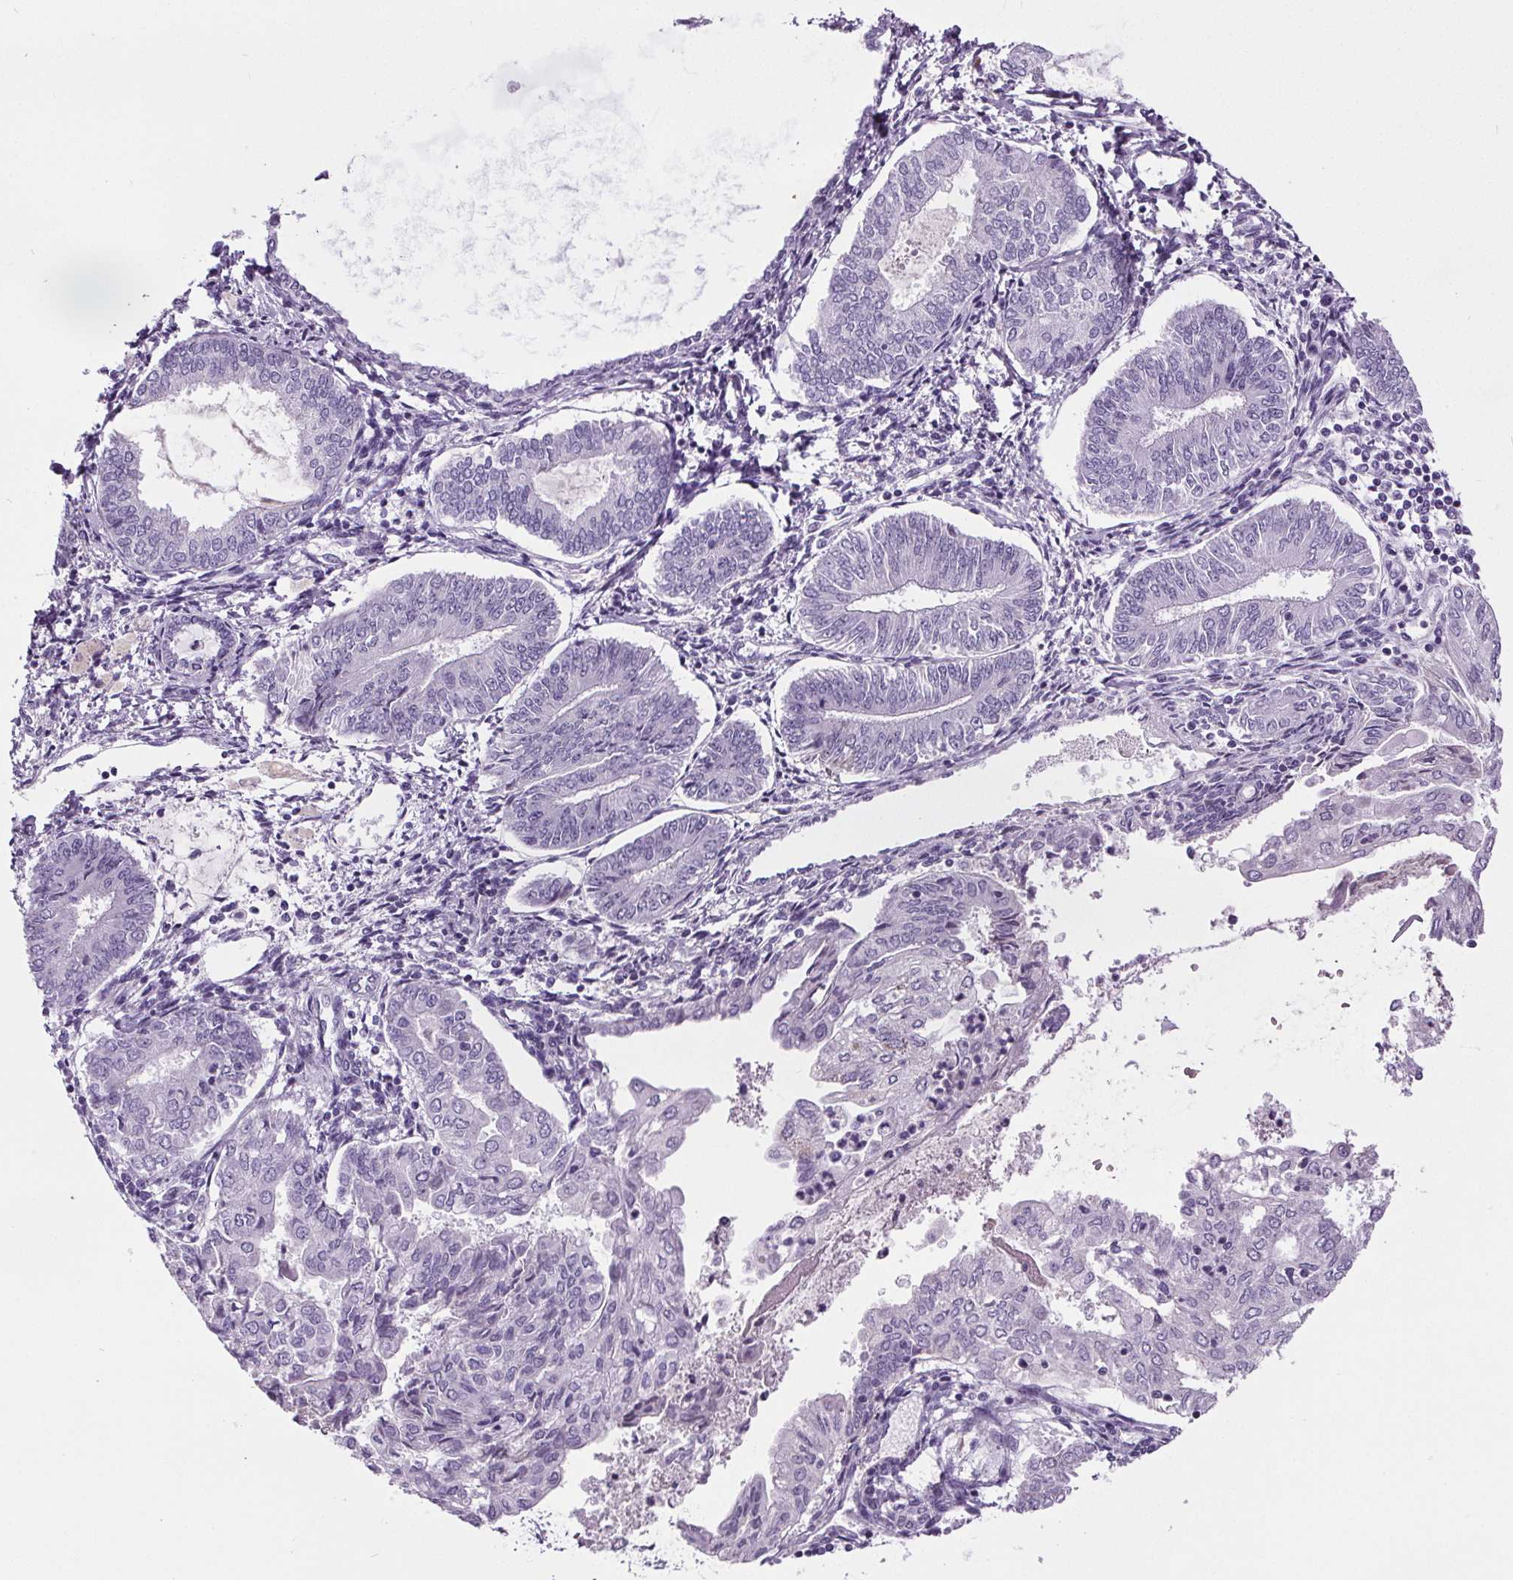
{"staining": {"intensity": "negative", "quantity": "none", "location": "none"}, "tissue": "endometrial cancer", "cell_type": "Tumor cells", "image_type": "cancer", "snomed": [{"axis": "morphology", "description": "Adenocarcinoma, NOS"}, {"axis": "topography", "description": "Endometrium"}], "caption": "Histopathology image shows no protein expression in tumor cells of endometrial adenocarcinoma tissue.", "gene": "CD5L", "patient": {"sex": "female", "age": 68}}